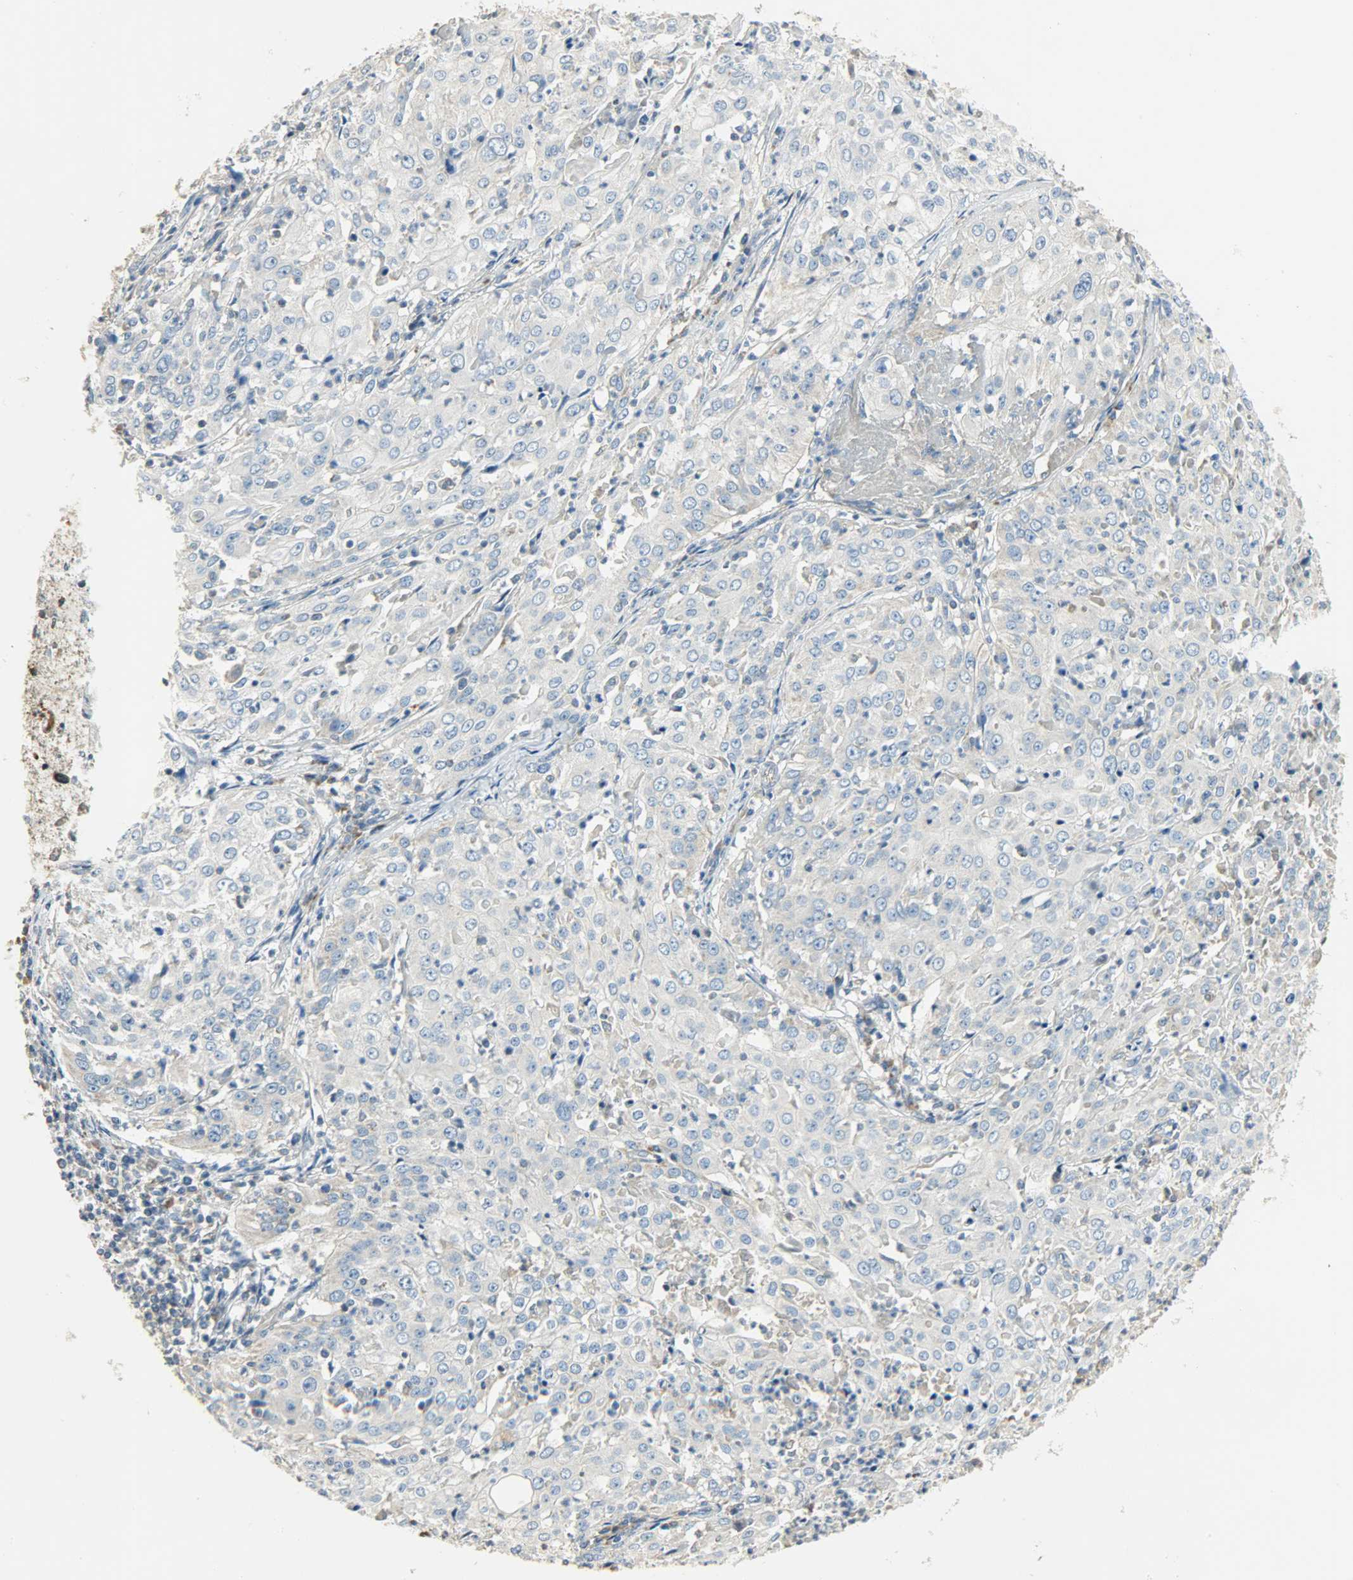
{"staining": {"intensity": "weak", "quantity": ">75%", "location": "cytoplasmic/membranous"}, "tissue": "cervical cancer", "cell_type": "Tumor cells", "image_type": "cancer", "snomed": [{"axis": "morphology", "description": "Squamous cell carcinoma, NOS"}, {"axis": "topography", "description": "Cervix"}], "caption": "Weak cytoplasmic/membranous positivity for a protein is present in approximately >75% of tumor cells of cervical cancer using immunohistochemistry.", "gene": "NNT", "patient": {"sex": "female", "age": 39}}